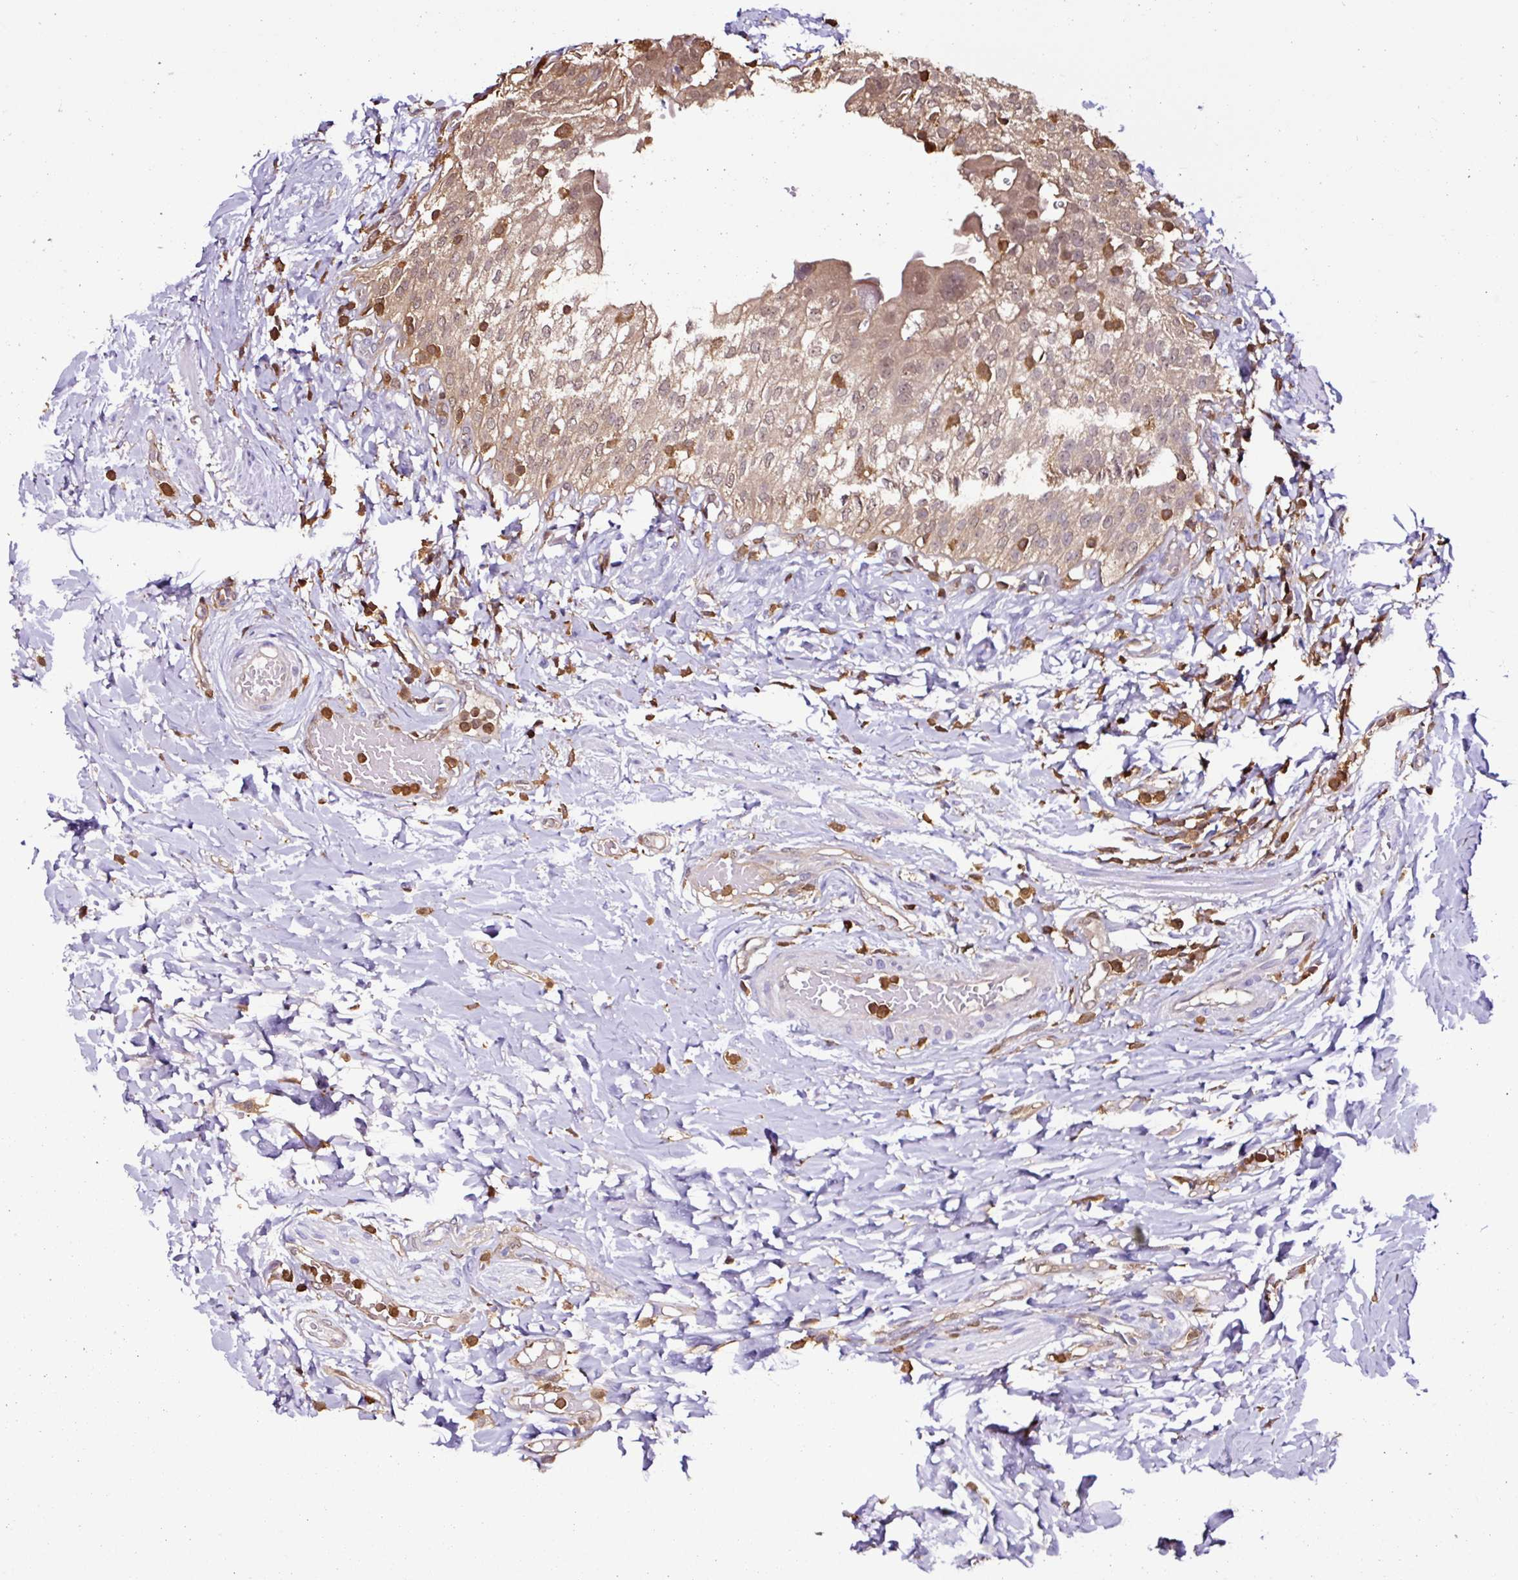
{"staining": {"intensity": "moderate", "quantity": ">75%", "location": "cytoplasmic/membranous,nuclear"}, "tissue": "urinary bladder", "cell_type": "Urothelial cells", "image_type": "normal", "snomed": [{"axis": "morphology", "description": "Normal tissue, NOS"}, {"axis": "morphology", "description": "Inflammation, NOS"}, {"axis": "topography", "description": "Urinary bladder"}], "caption": "Immunohistochemical staining of benign urinary bladder shows >75% levels of moderate cytoplasmic/membranous,nuclear protein positivity in about >75% of urothelial cells. (brown staining indicates protein expression, while blue staining denotes nuclei).", "gene": "ARHGDIB", "patient": {"sex": "male", "age": 64}}